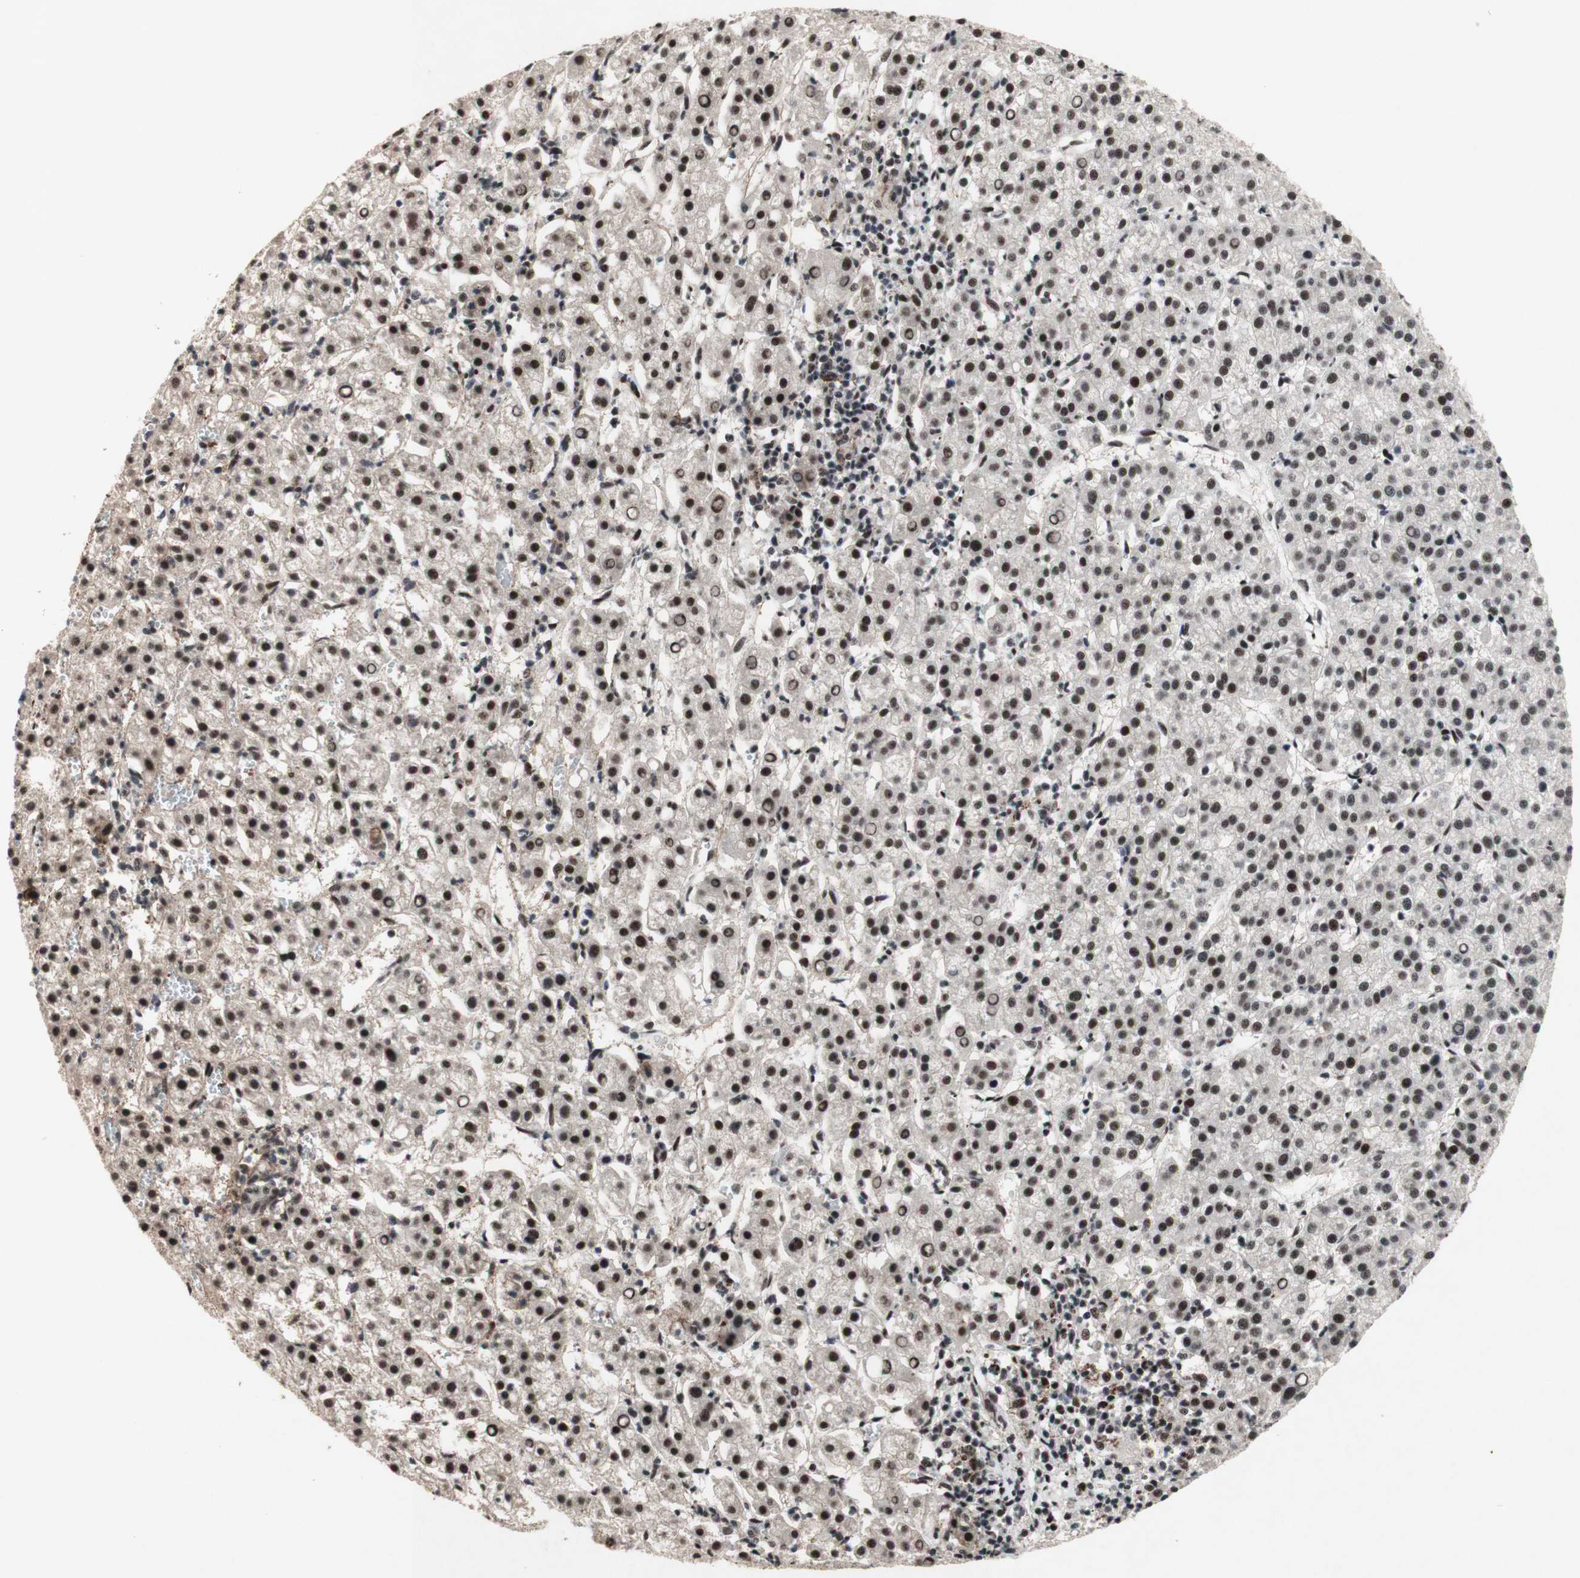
{"staining": {"intensity": "strong", "quantity": "25%-75%", "location": "nuclear"}, "tissue": "liver cancer", "cell_type": "Tumor cells", "image_type": "cancer", "snomed": [{"axis": "morphology", "description": "Carcinoma, Hepatocellular, NOS"}, {"axis": "topography", "description": "Liver"}], "caption": "Strong nuclear expression is seen in approximately 25%-75% of tumor cells in liver cancer. The protein of interest is stained brown, and the nuclei are stained in blue (DAB IHC with brightfield microscopy, high magnification).", "gene": "TLE1", "patient": {"sex": "female", "age": 58}}